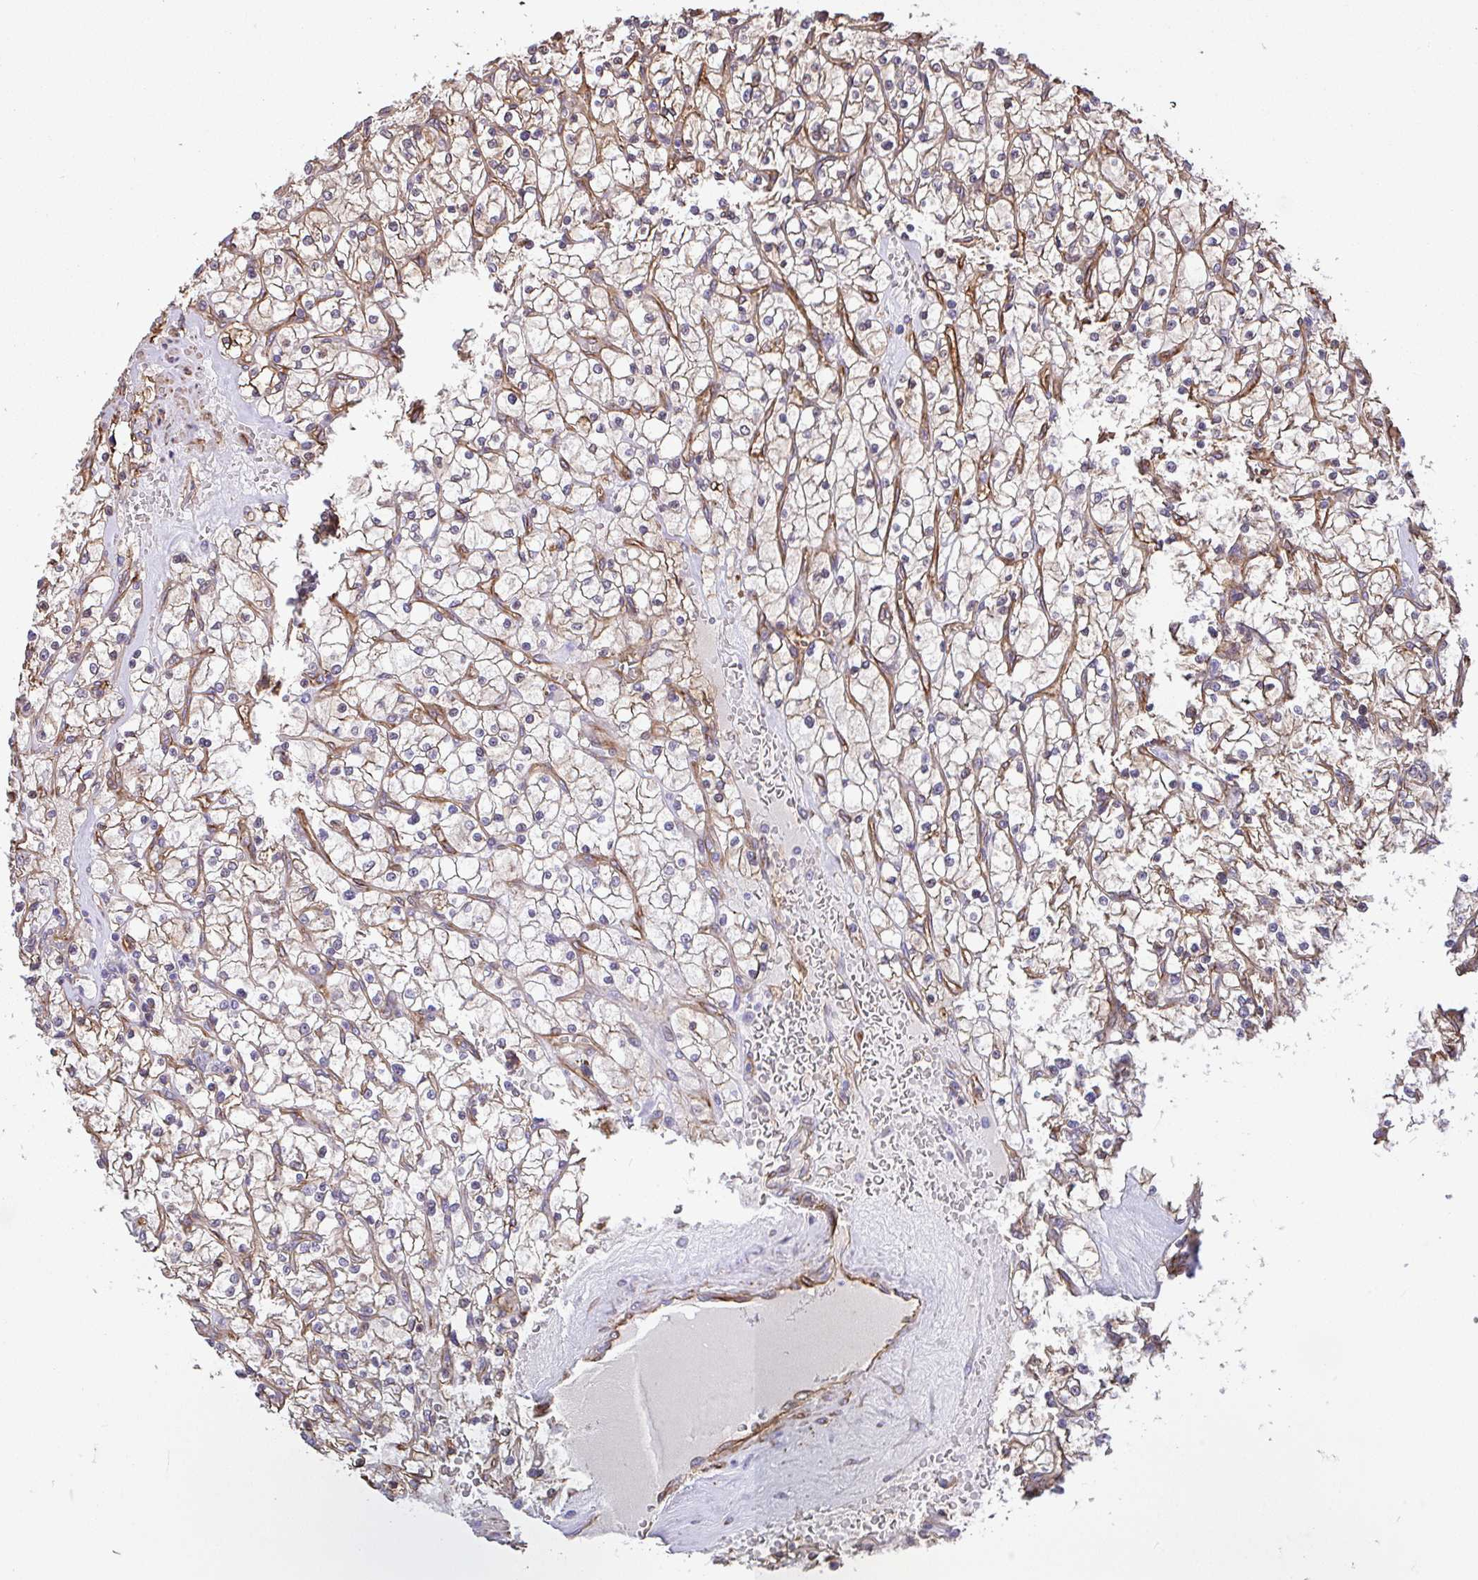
{"staining": {"intensity": "moderate", "quantity": "25%-75%", "location": "cytoplasmic/membranous"}, "tissue": "renal cancer", "cell_type": "Tumor cells", "image_type": "cancer", "snomed": [{"axis": "morphology", "description": "Adenocarcinoma, NOS"}, {"axis": "topography", "description": "Kidney"}], "caption": "Immunohistochemical staining of renal cancer shows moderate cytoplasmic/membranous protein positivity in about 25%-75% of tumor cells.", "gene": "PTPRK", "patient": {"sex": "female", "age": 64}}